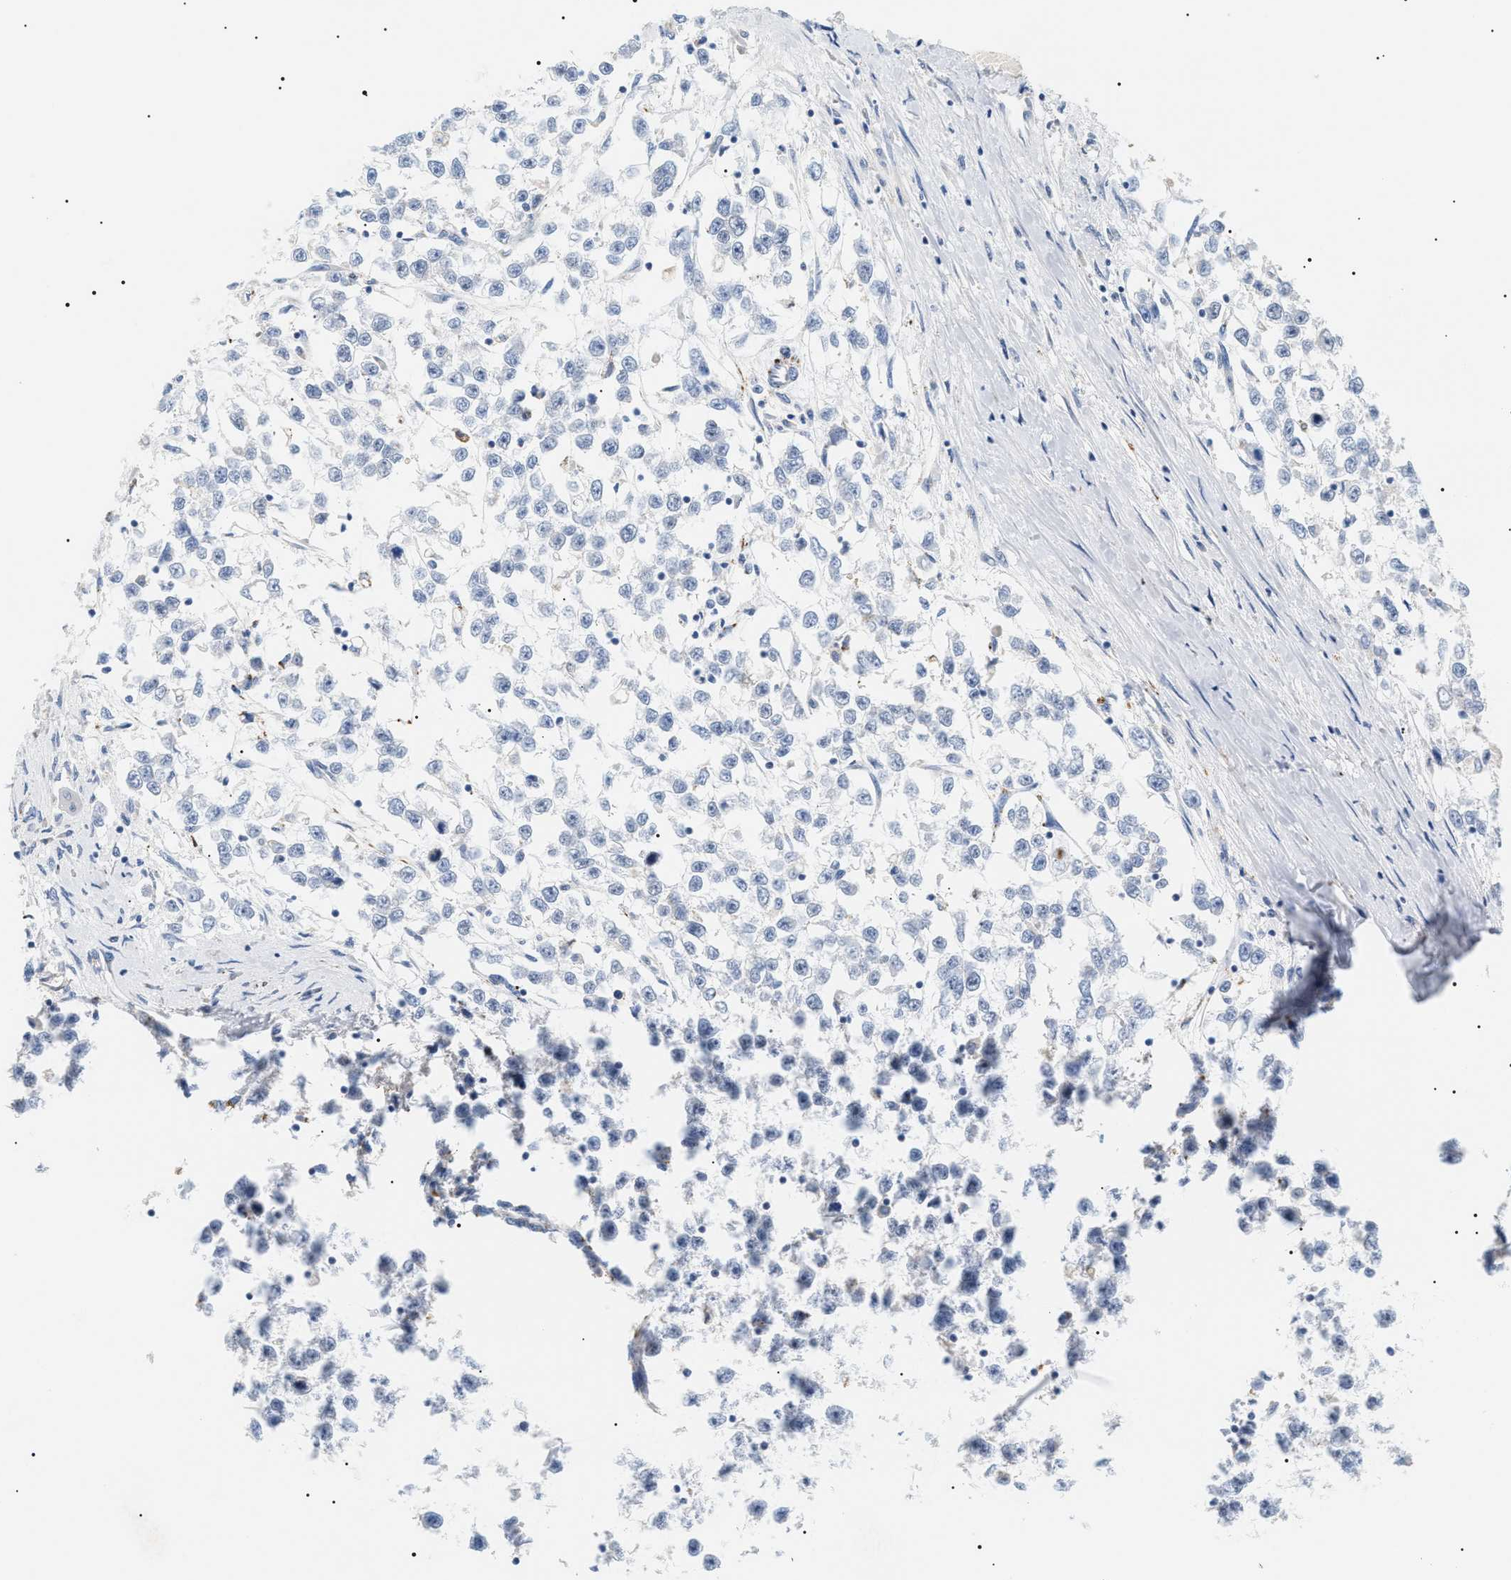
{"staining": {"intensity": "negative", "quantity": "none", "location": "none"}, "tissue": "testis cancer", "cell_type": "Tumor cells", "image_type": "cancer", "snomed": [{"axis": "morphology", "description": "Seminoma, NOS"}, {"axis": "morphology", "description": "Carcinoma, Embryonal, NOS"}, {"axis": "topography", "description": "Testis"}], "caption": "The micrograph shows no significant staining in tumor cells of seminoma (testis).", "gene": "HSD17B11", "patient": {"sex": "male", "age": 51}}